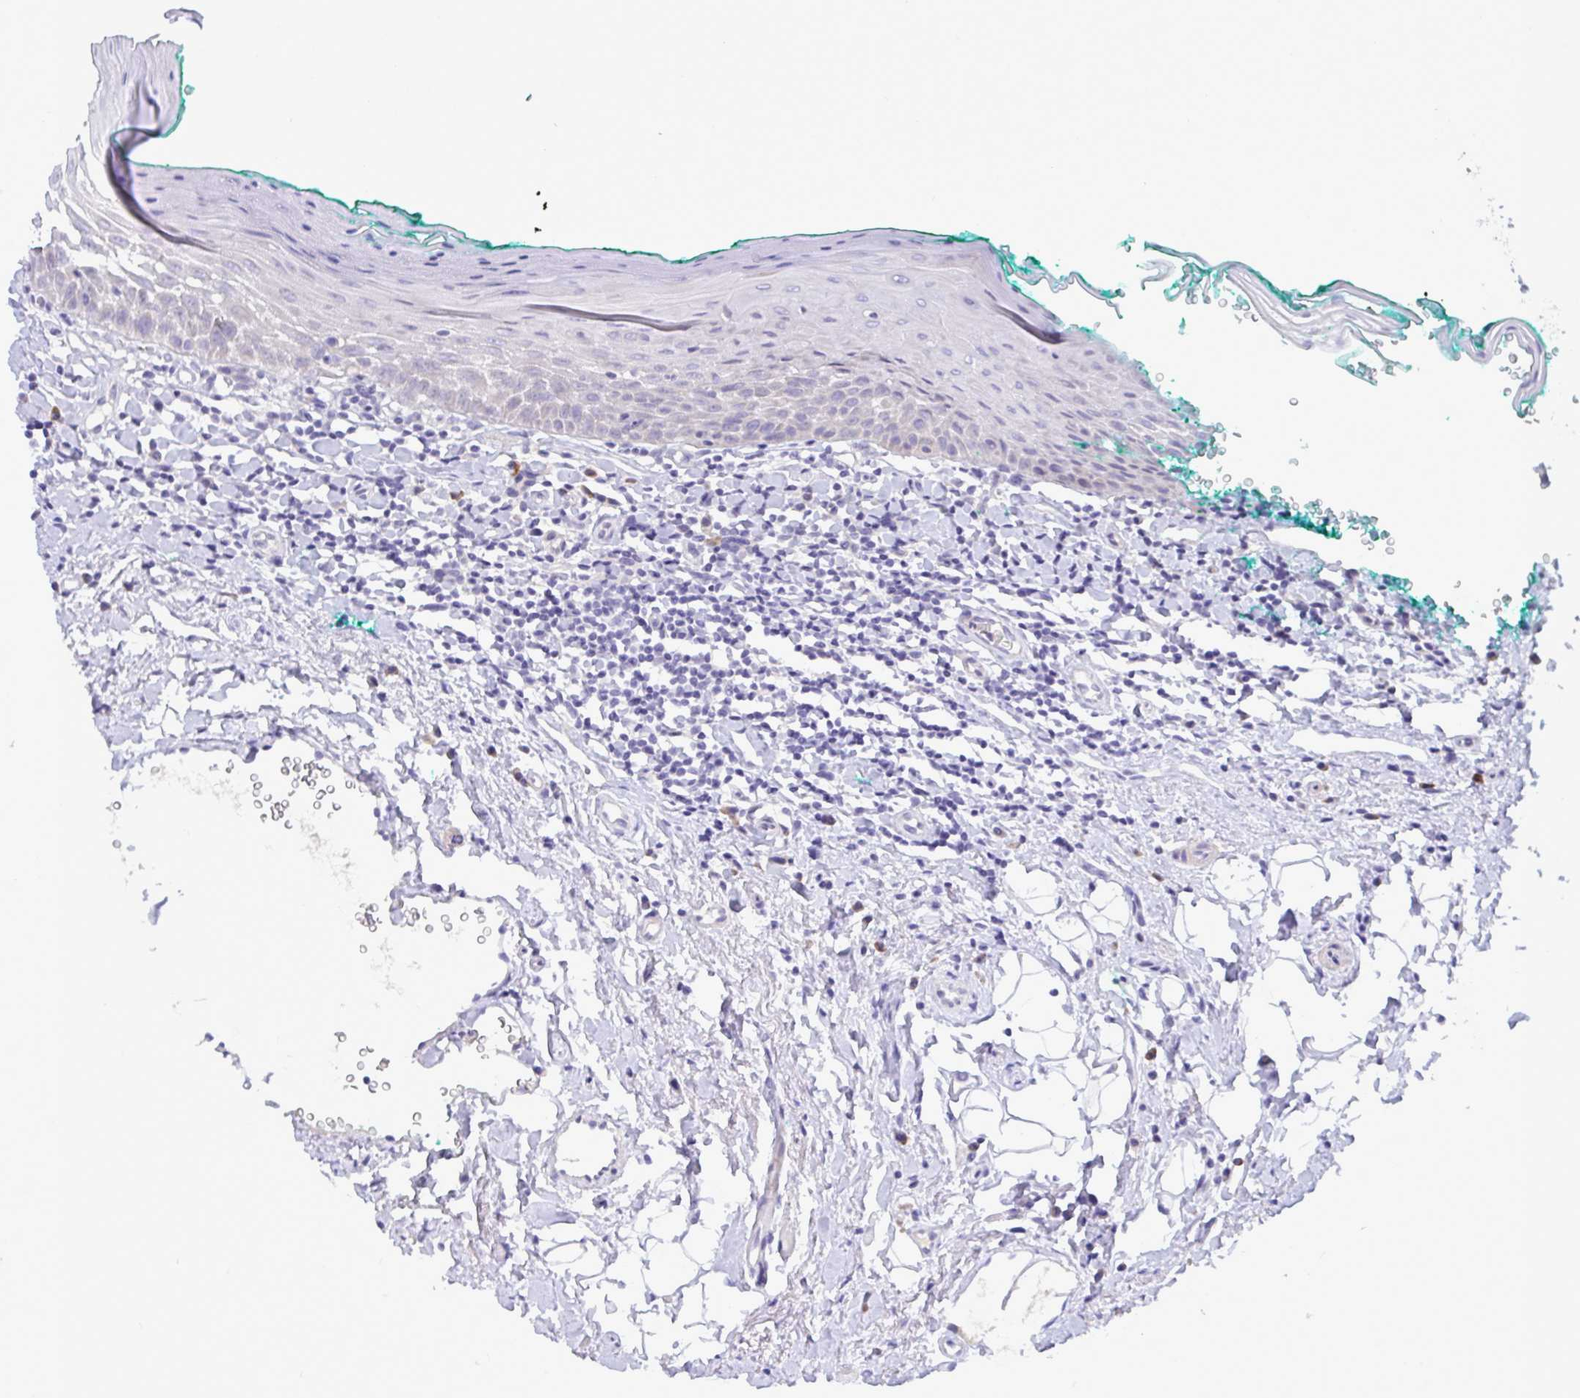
{"staining": {"intensity": "negative", "quantity": "none", "location": "none"}, "tissue": "oral mucosa", "cell_type": "Squamous epithelial cells", "image_type": "normal", "snomed": [{"axis": "morphology", "description": "Normal tissue, NOS"}, {"axis": "topography", "description": "Oral tissue"}, {"axis": "topography", "description": "Tounge, NOS"}], "caption": "High magnification brightfield microscopy of normal oral mucosa stained with DAB (brown) and counterstained with hematoxylin (blue): squamous epithelial cells show no significant staining.", "gene": "FAM86B1", "patient": {"sex": "male", "age": 83}}